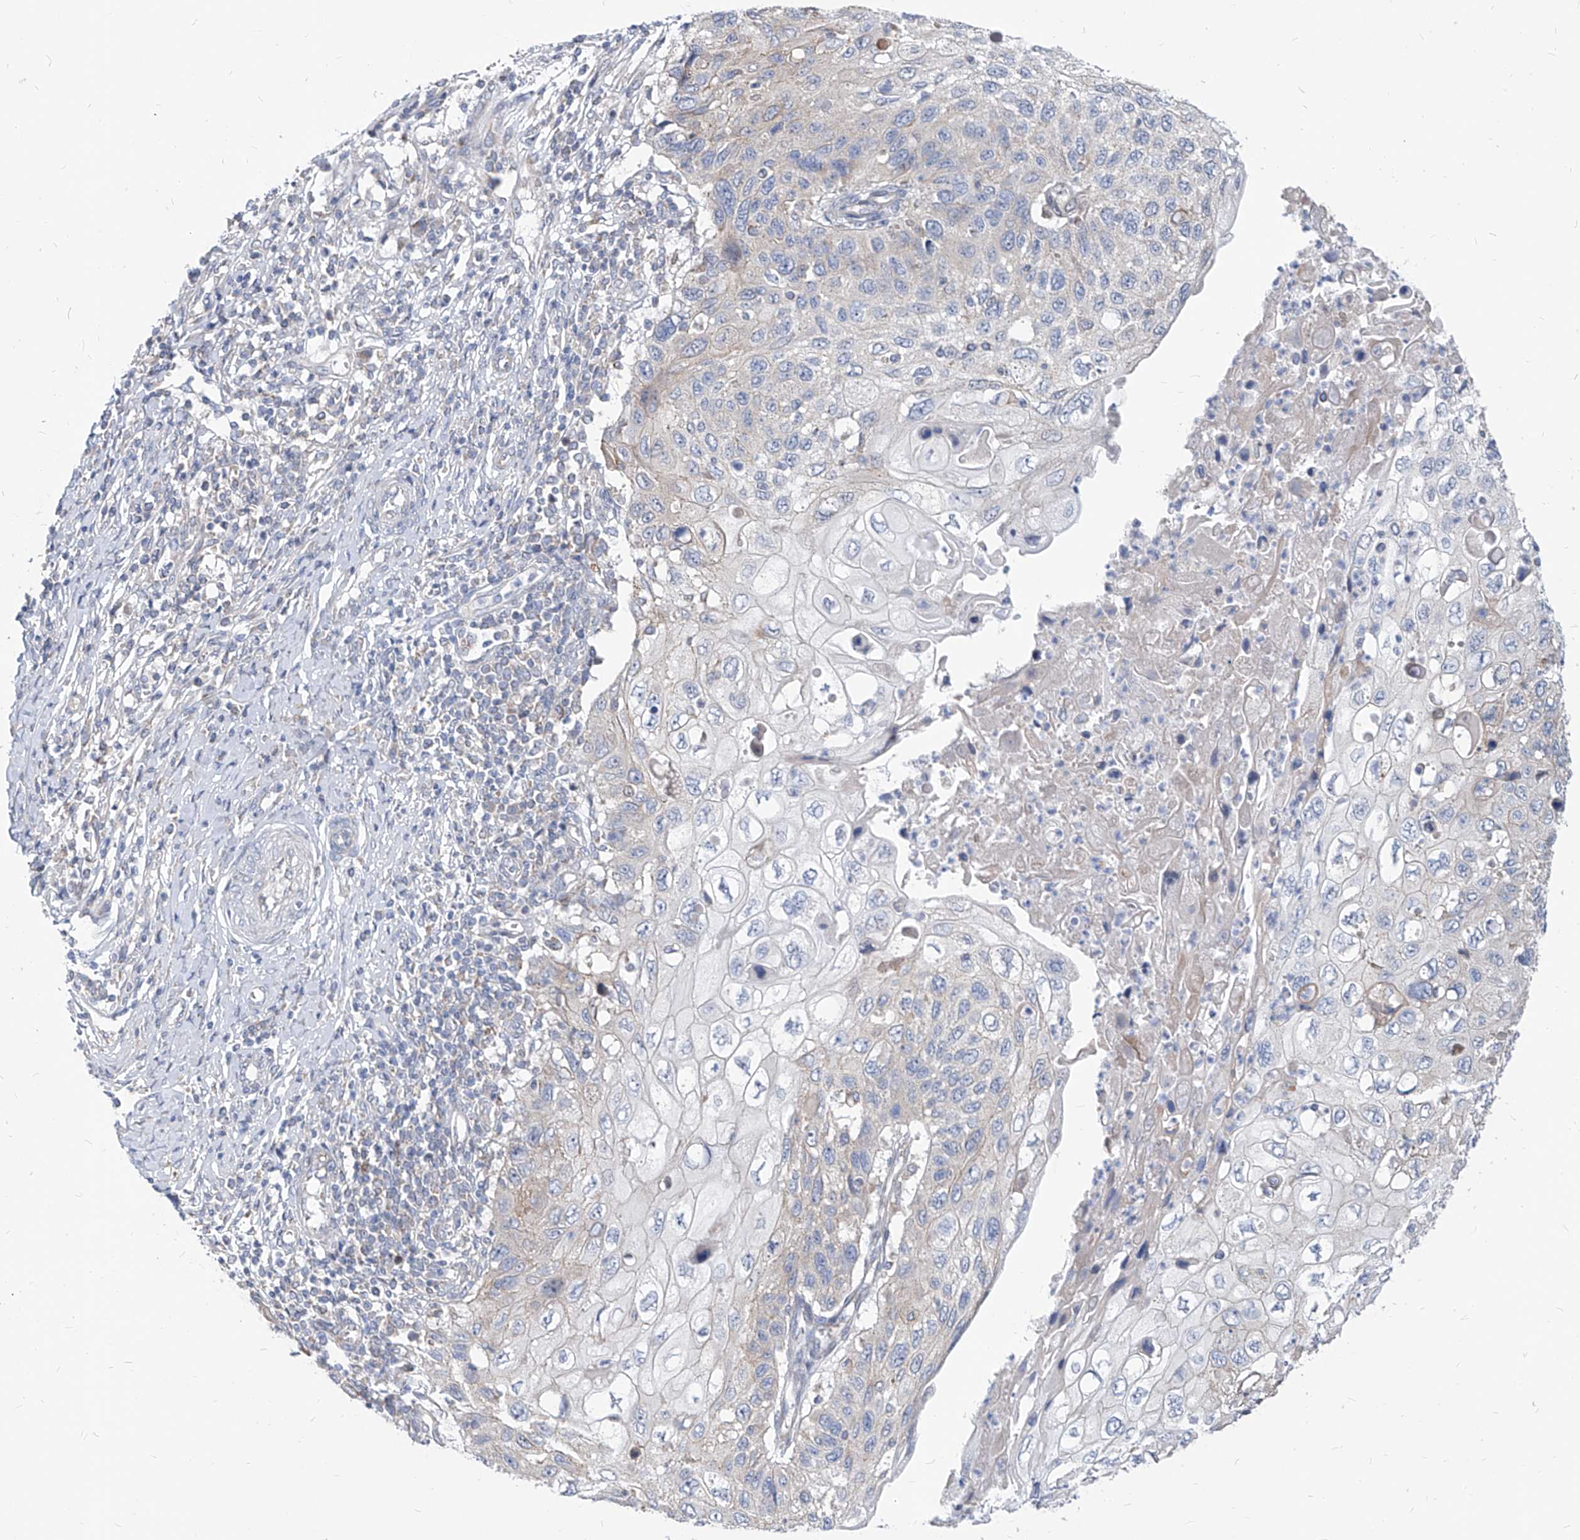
{"staining": {"intensity": "negative", "quantity": "none", "location": "none"}, "tissue": "cervical cancer", "cell_type": "Tumor cells", "image_type": "cancer", "snomed": [{"axis": "morphology", "description": "Squamous cell carcinoma, NOS"}, {"axis": "topography", "description": "Cervix"}], "caption": "Immunohistochemistry (IHC) photomicrograph of cervical squamous cell carcinoma stained for a protein (brown), which demonstrates no staining in tumor cells.", "gene": "AGPS", "patient": {"sex": "female", "age": 70}}